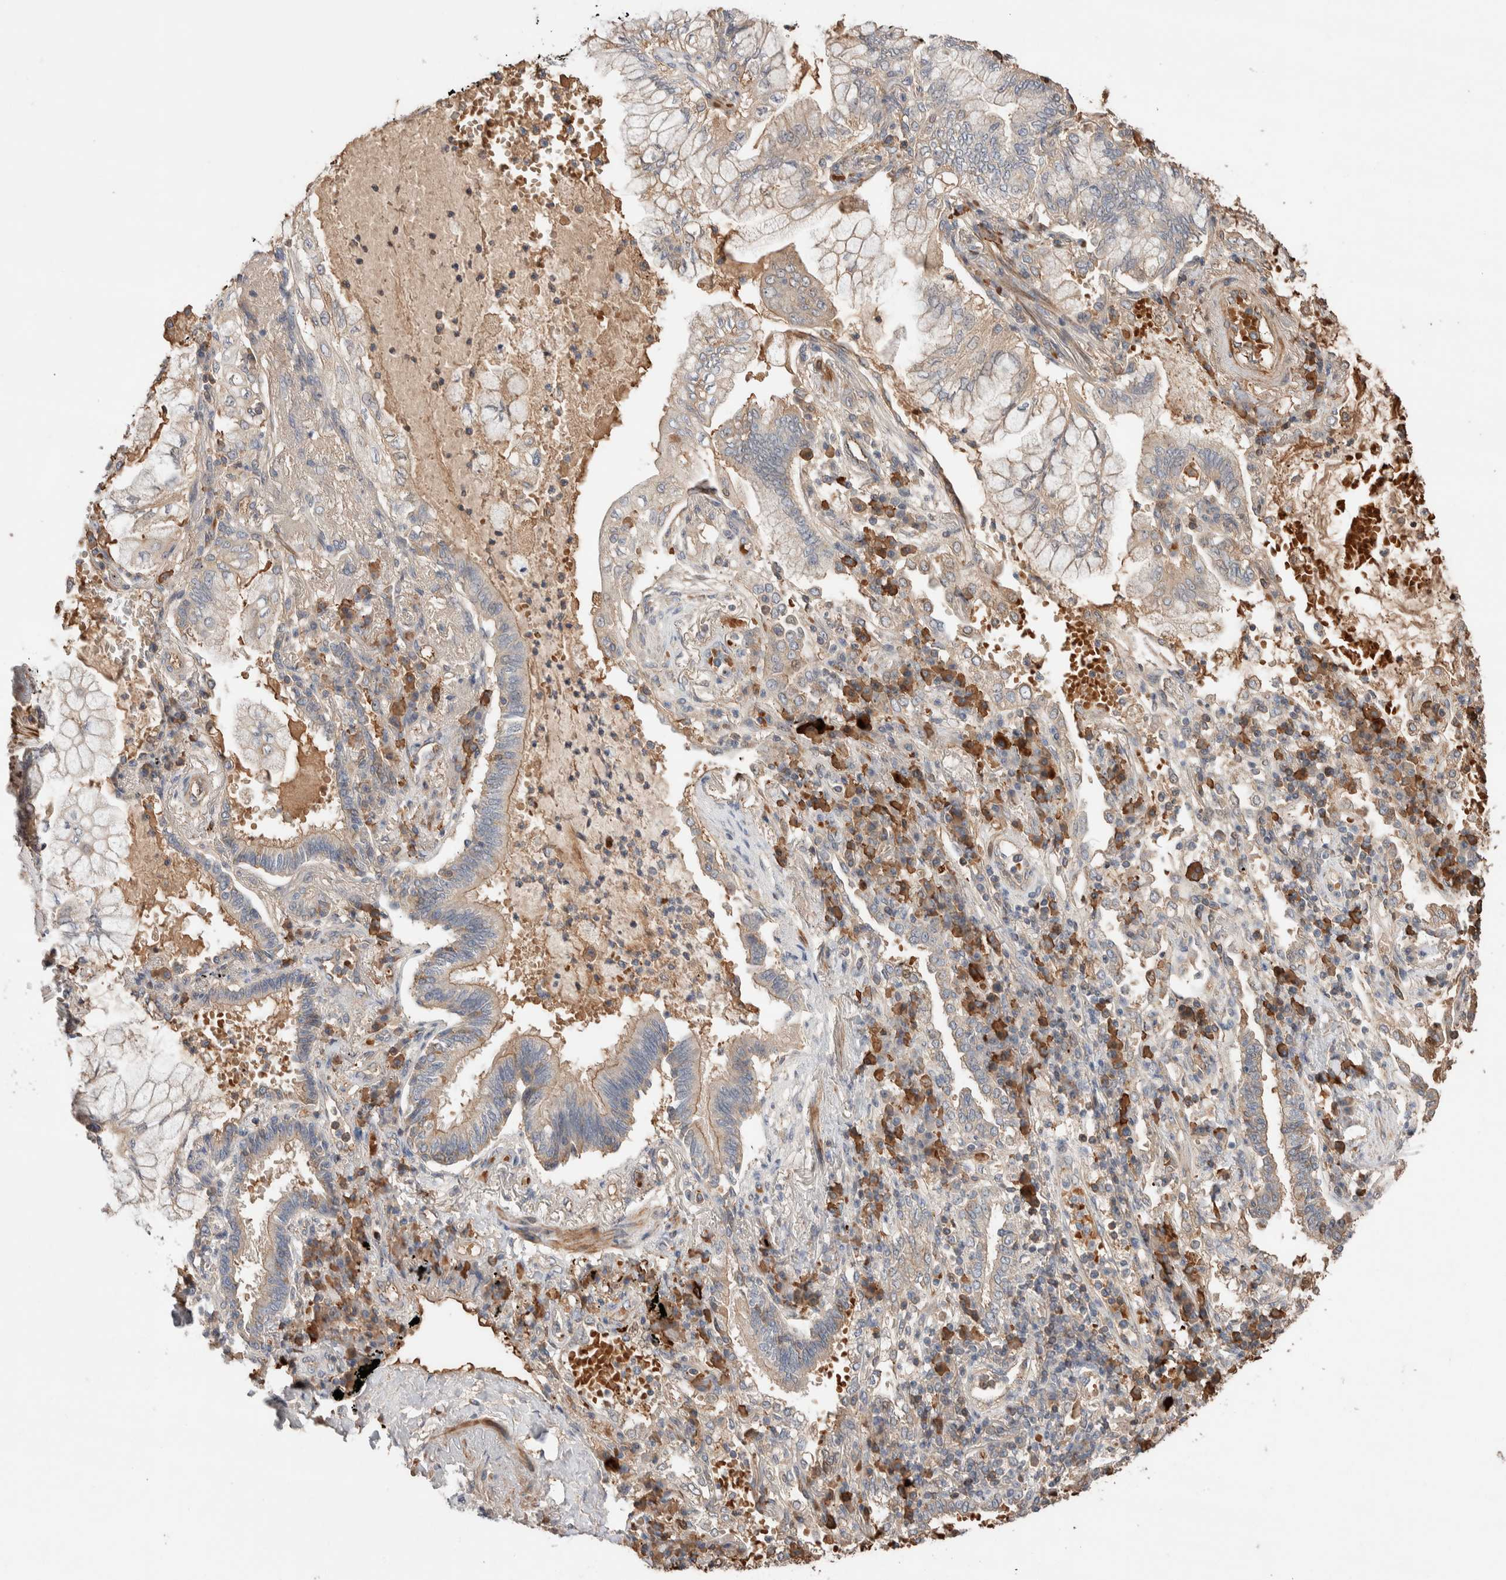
{"staining": {"intensity": "weak", "quantity": "<25%", "location": "cytoplasmic/membranous"}, "tissue": "lung cancer", "cell_type": "Tumor cells", "image_type": "cancer", "snomed": [{"axis": "morphology", "description": "Adenocarcinoma, NOS"}, {"axis": "topography", "description": "Lung"}], "caption": "This is a image of IHC staining of lung adenocarcinoma, which shows no positivity in tumor cells. (Immunohistochemistry, brightfield microscopy, high magnification).", "gene": "WDR91", "patient": {"sex": "female", "age": 70}}